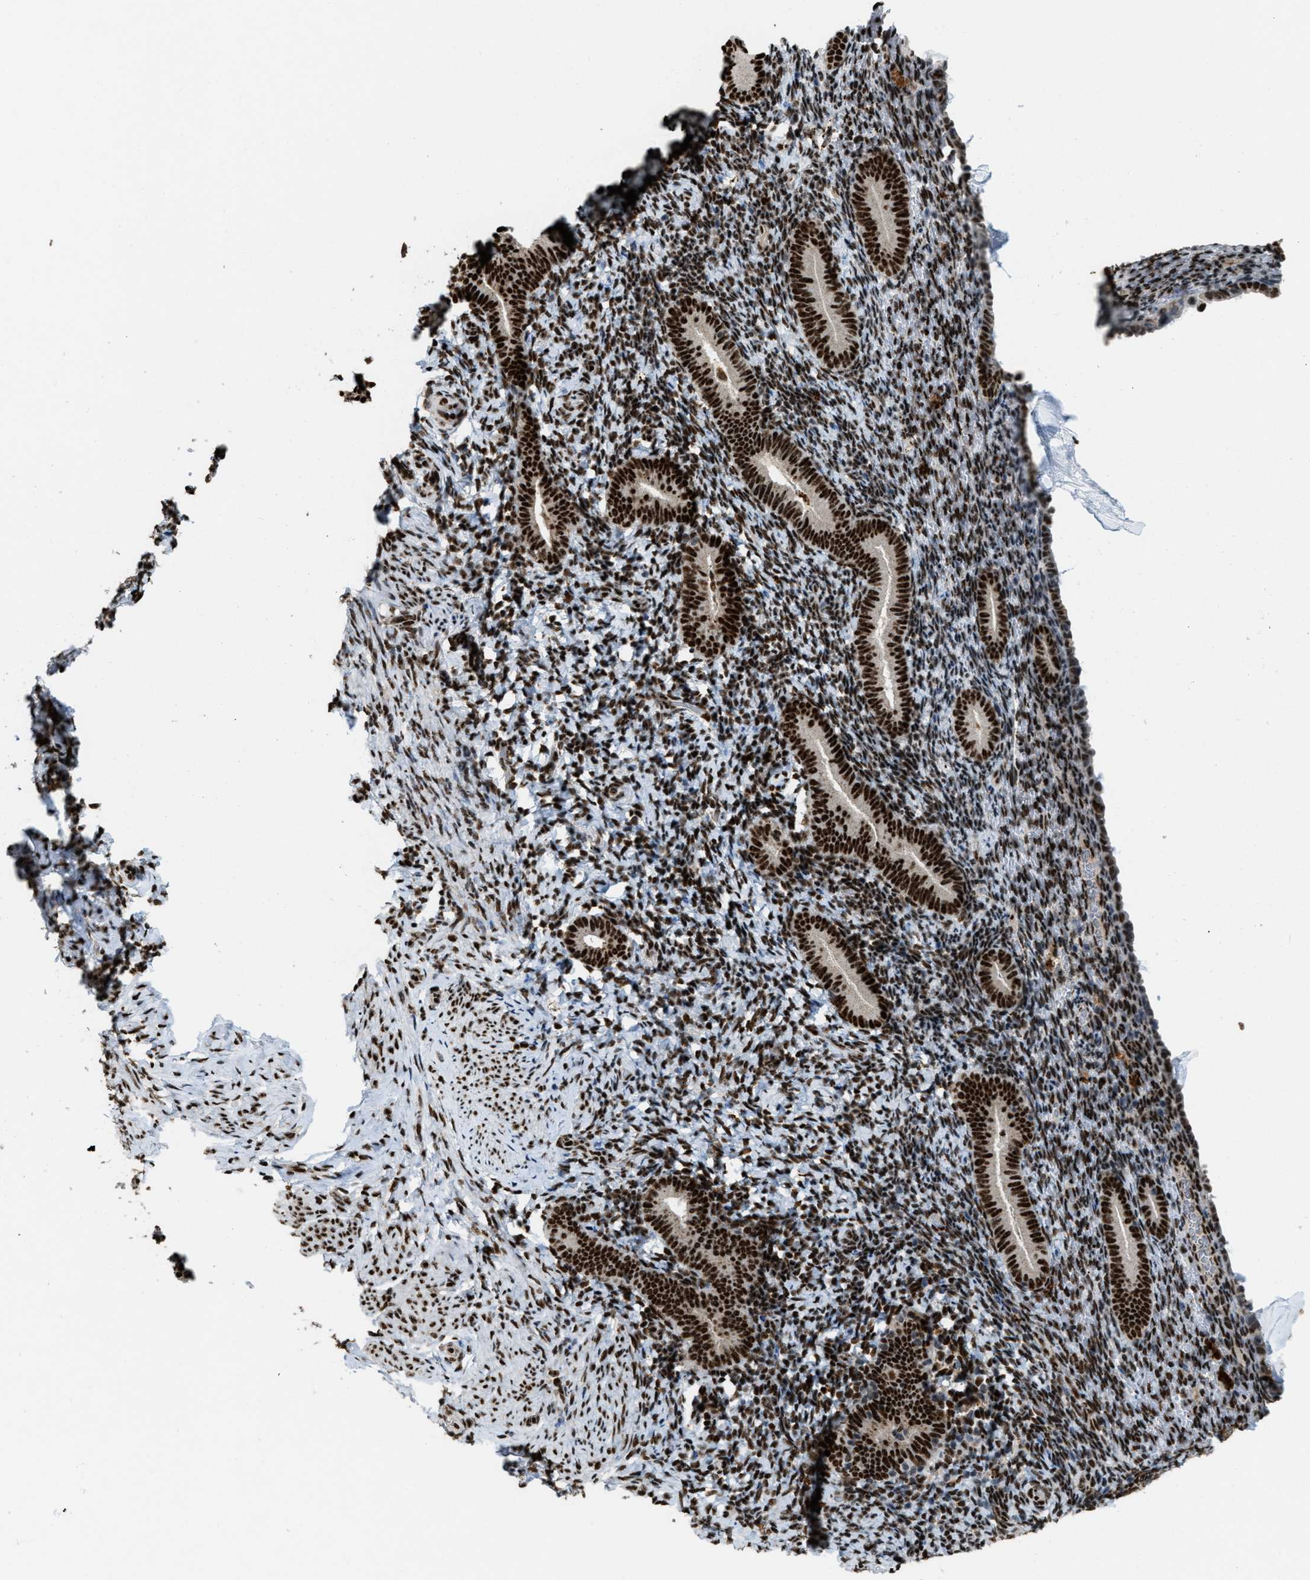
{"staining": {"intensity": "strong", "quantity": ">75%", "location": "nuclear"}, "tissue": "endometrium", "cell_type": "Cells in endometrial stroma", "image_type": "normal", "snomed": [{"axis": "morphology", "description": "Normal tissue, NOS"}, {"axis": "topography", "description": "Endometrium"}], "caption": "A micrograph of human endometrium stained for a protein reveals strong nuclear brown staining in cells in endometrial stroma.", "gene": "NUMA1", "patient": {"sex": "female", "age": 51}}